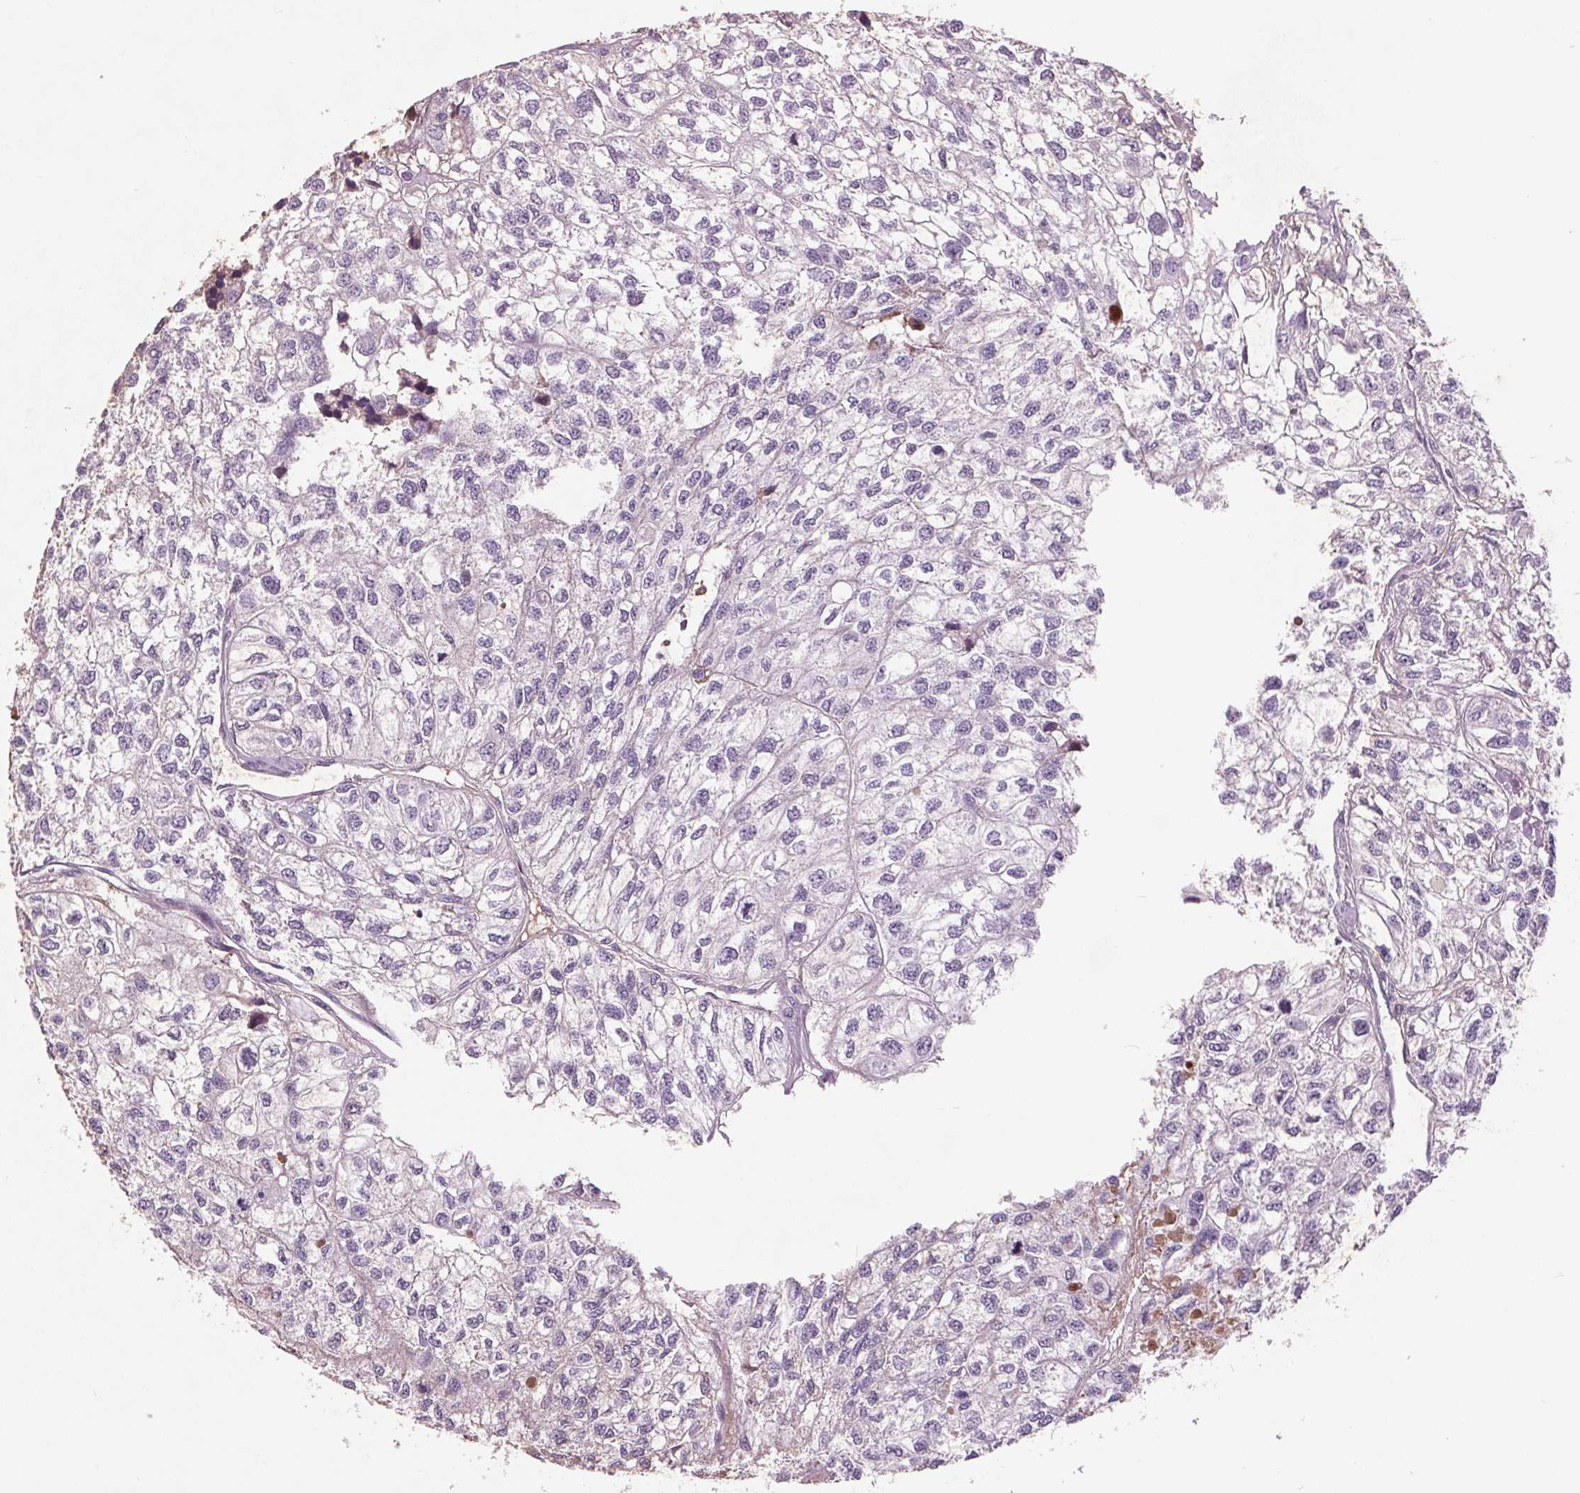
{"staining": {"intensity": "negative", "quantity": "none", "location": "none"}, "tissue": "renal cancer", "cell_type": "Tumor cells", "image_type": "cancer", "snomed": [{"axis": "morphology", "description": "Adenocarcinoma, NOS"}, {"axis": "topography", "description": "Kidney"}], "caption": "Adenocarcinoma (renal) was stained to show a protein in brown. There is no significant positivity in tumor cells.", "gene": "C6", "patient": {"sex": "male", "age": 56}}